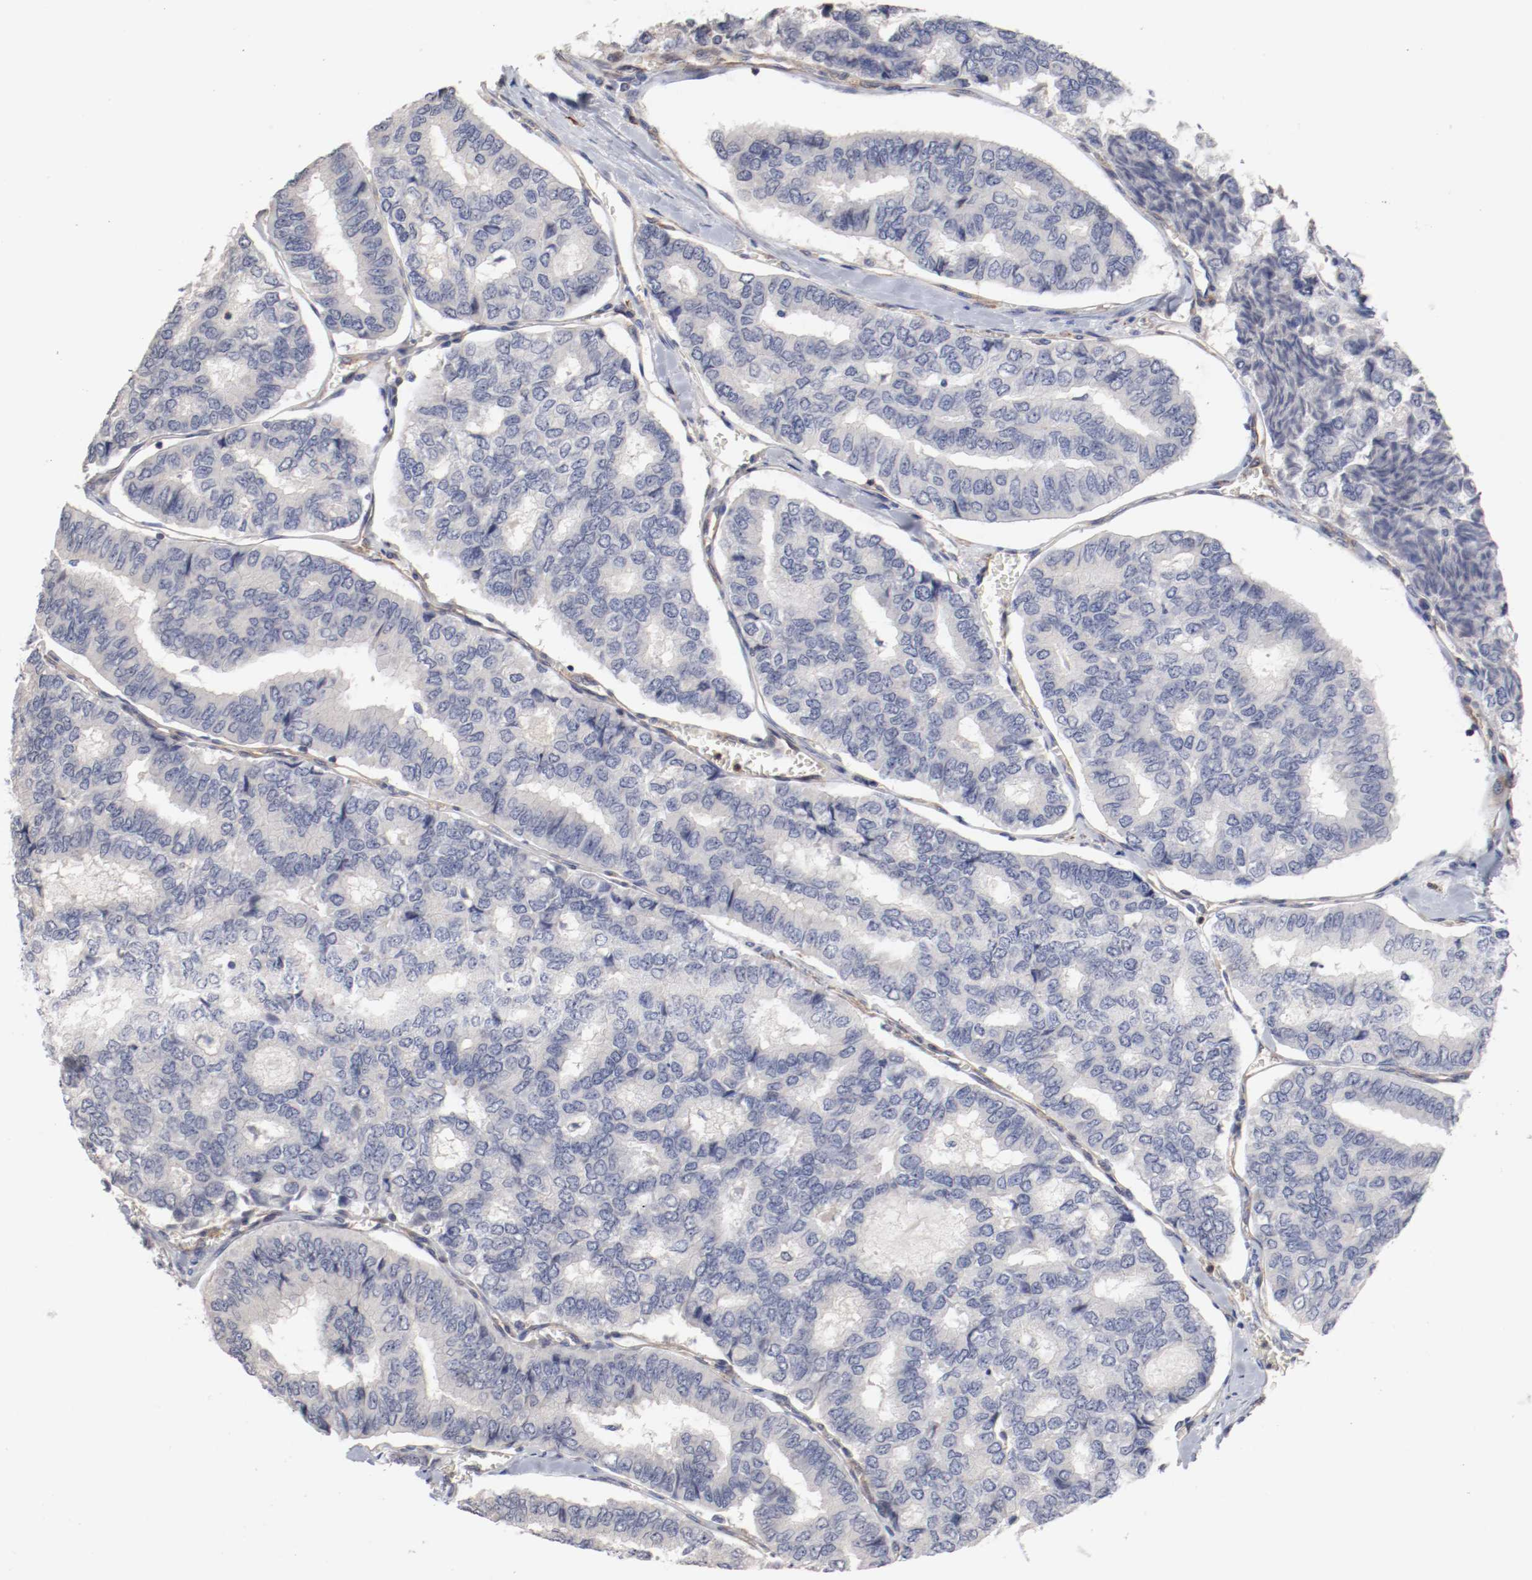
{"staining": {"intensity": "negative", "quantity": "none", "location": "none"}, "tissue": "thyroid cancer", "cell_type": "Tumor cells", "image_type": "cancer", "snomed": [{"axis": "morphology", "description": "Papillary adenocarcinoma, NOS"}, {"axis": "topography", "description": "Thyroid gland"}], "caption": "Immunohistochemical staining of thyroid cancer reveals no significant expression in tumor cells.", "gene": "CBL", "patient": {"sex": "female", "age": 35}}